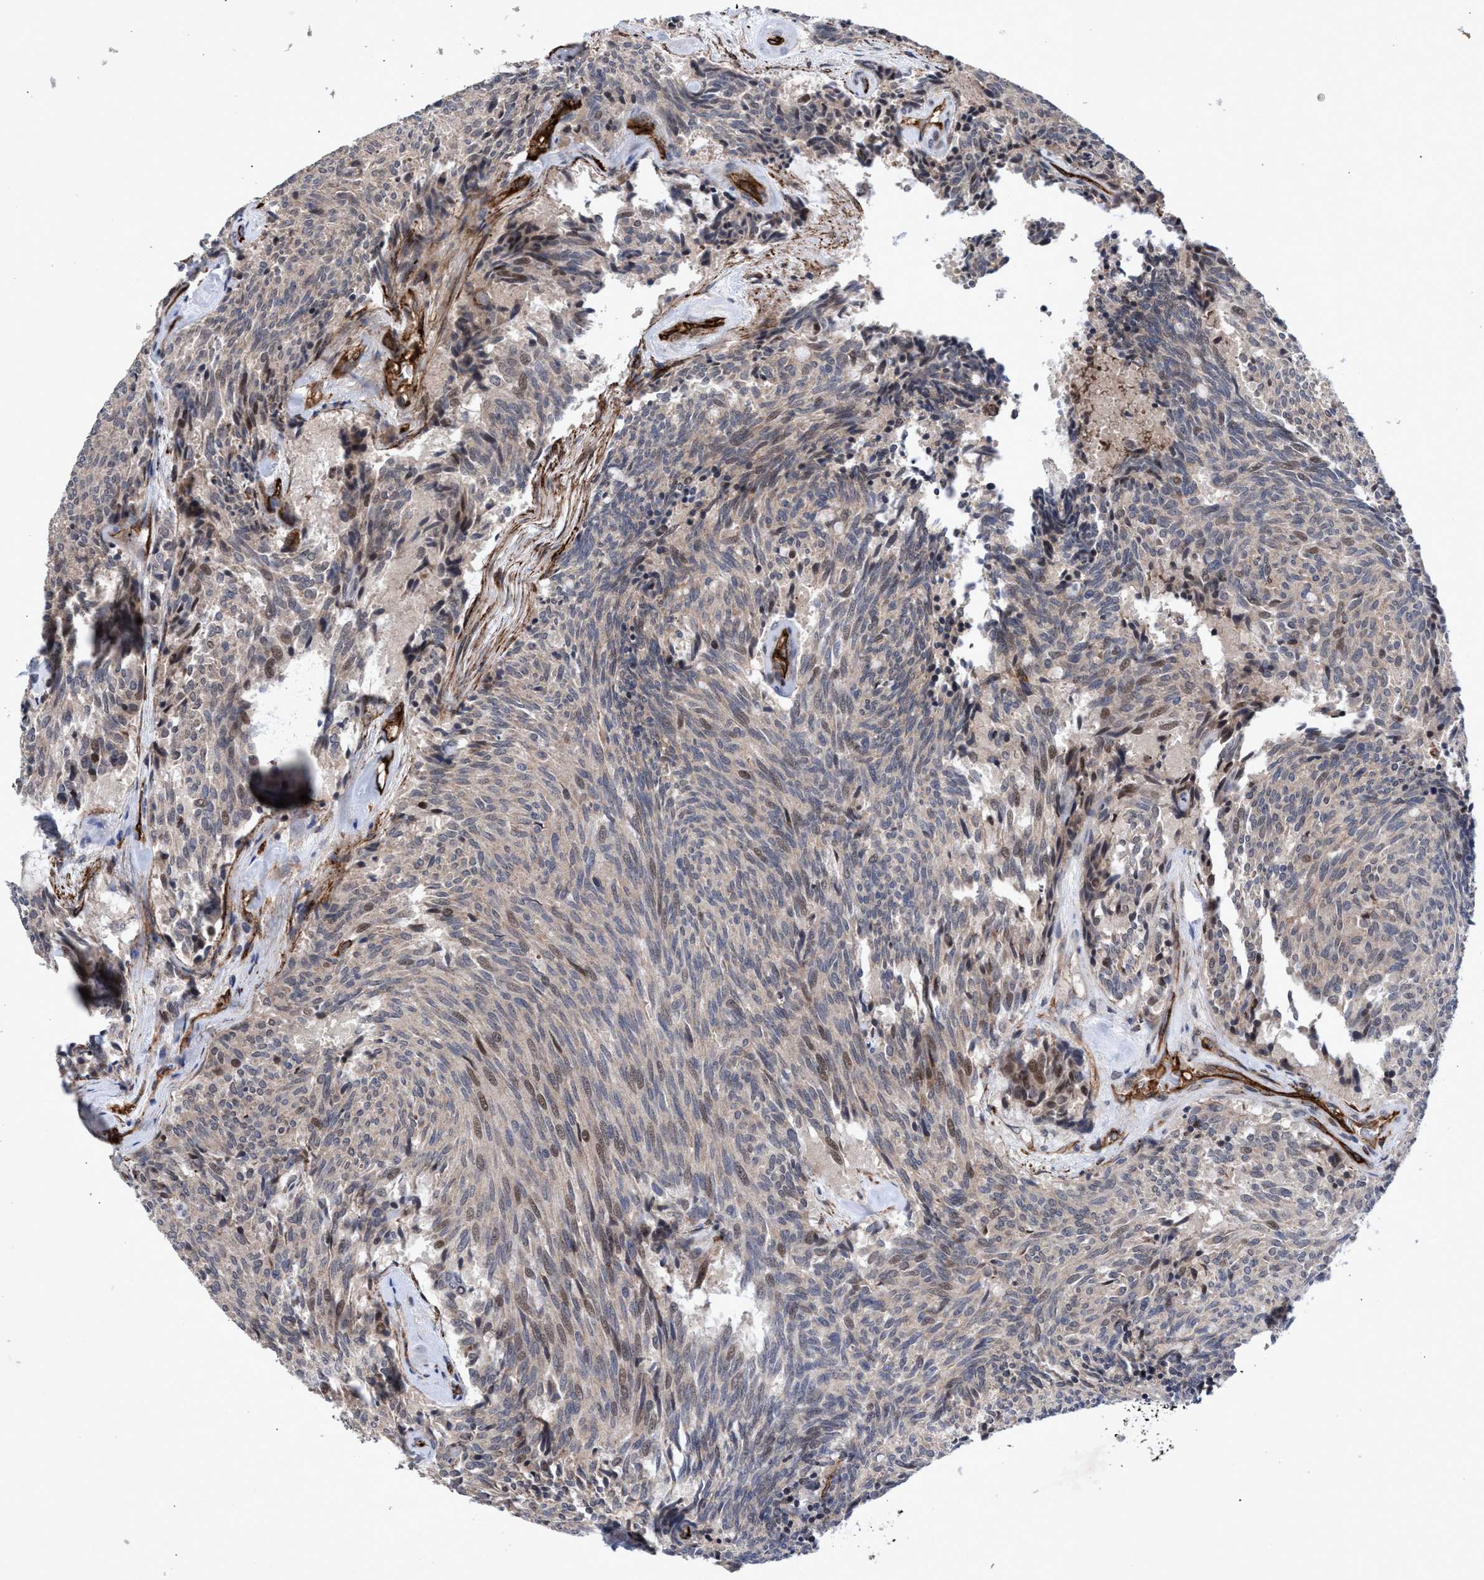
{"staining": {"intensity": "weak", "quantity": "25%-75%", "location": "nuclear"}, "tissue": "carcinoid", "cell_type": "Tumor cells", "image_type": "cancer", "snomed": [{"axis": "morphology", "description": "Carcinoid, malignant, NOS"}, {"axis": "topography", "description": "Pancreas"}], "caption": "Tumor cells demonstrate low levels of weak nuclear expression in approximately 25%-75% of cells in malignant carcinoid.", "gene": "ZNF750", "patient": {"sex": "female", "age": 54}}